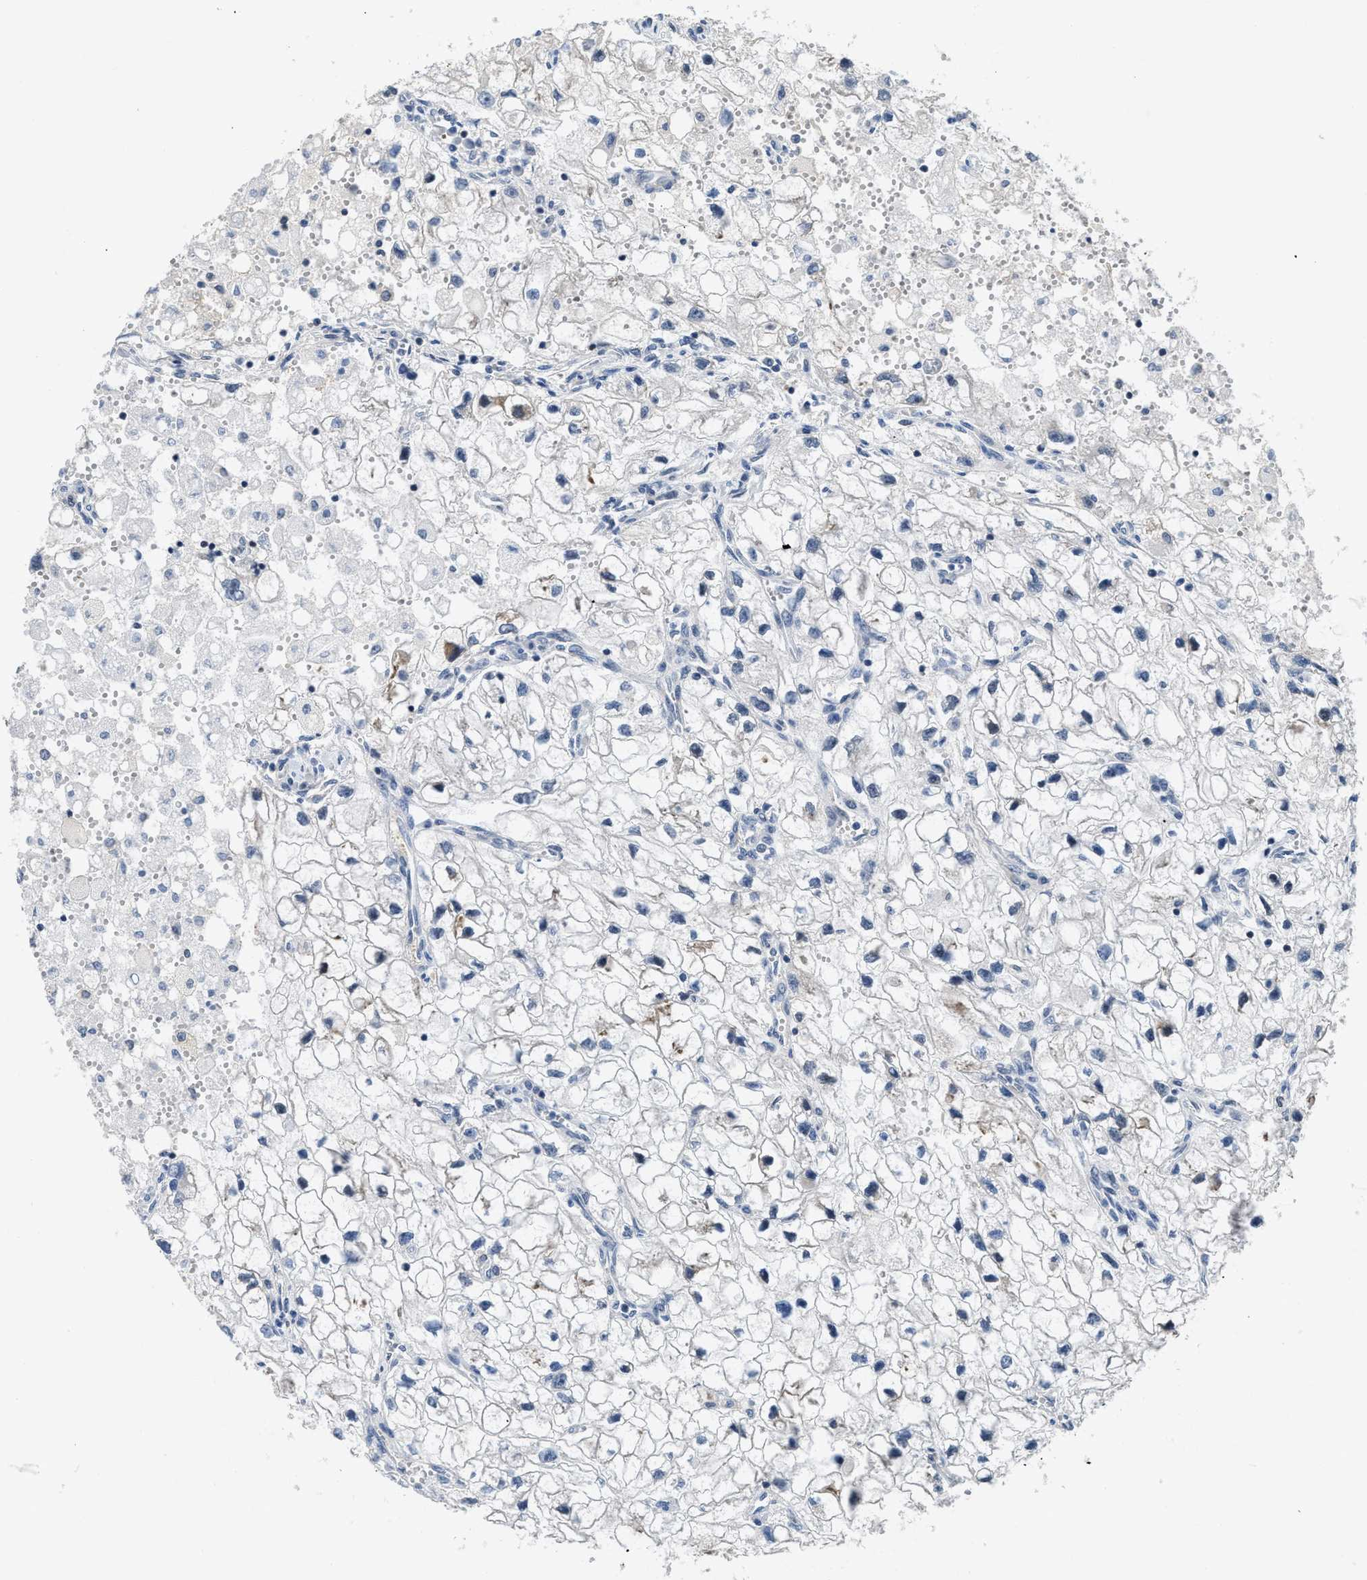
{"staining": {"intensity": "negative", "quantity": "none", "location": "none"}, "tissue": "renal cancer", "cell_type": "Tumor cells", "image_type": "cancer", "snomed": [{"axis": "morphology", "description": "Adenocarcinoma, NOS"}, {"axis": "topography", "description": "Kidney"}], "caption": "IHC photomicrograph of adenocarcinoma (renal) stained for a protein (brown), which displays no positivity in tumor cells.", "gene": "TES", "patient": {"sex": "female", "age": 70}}